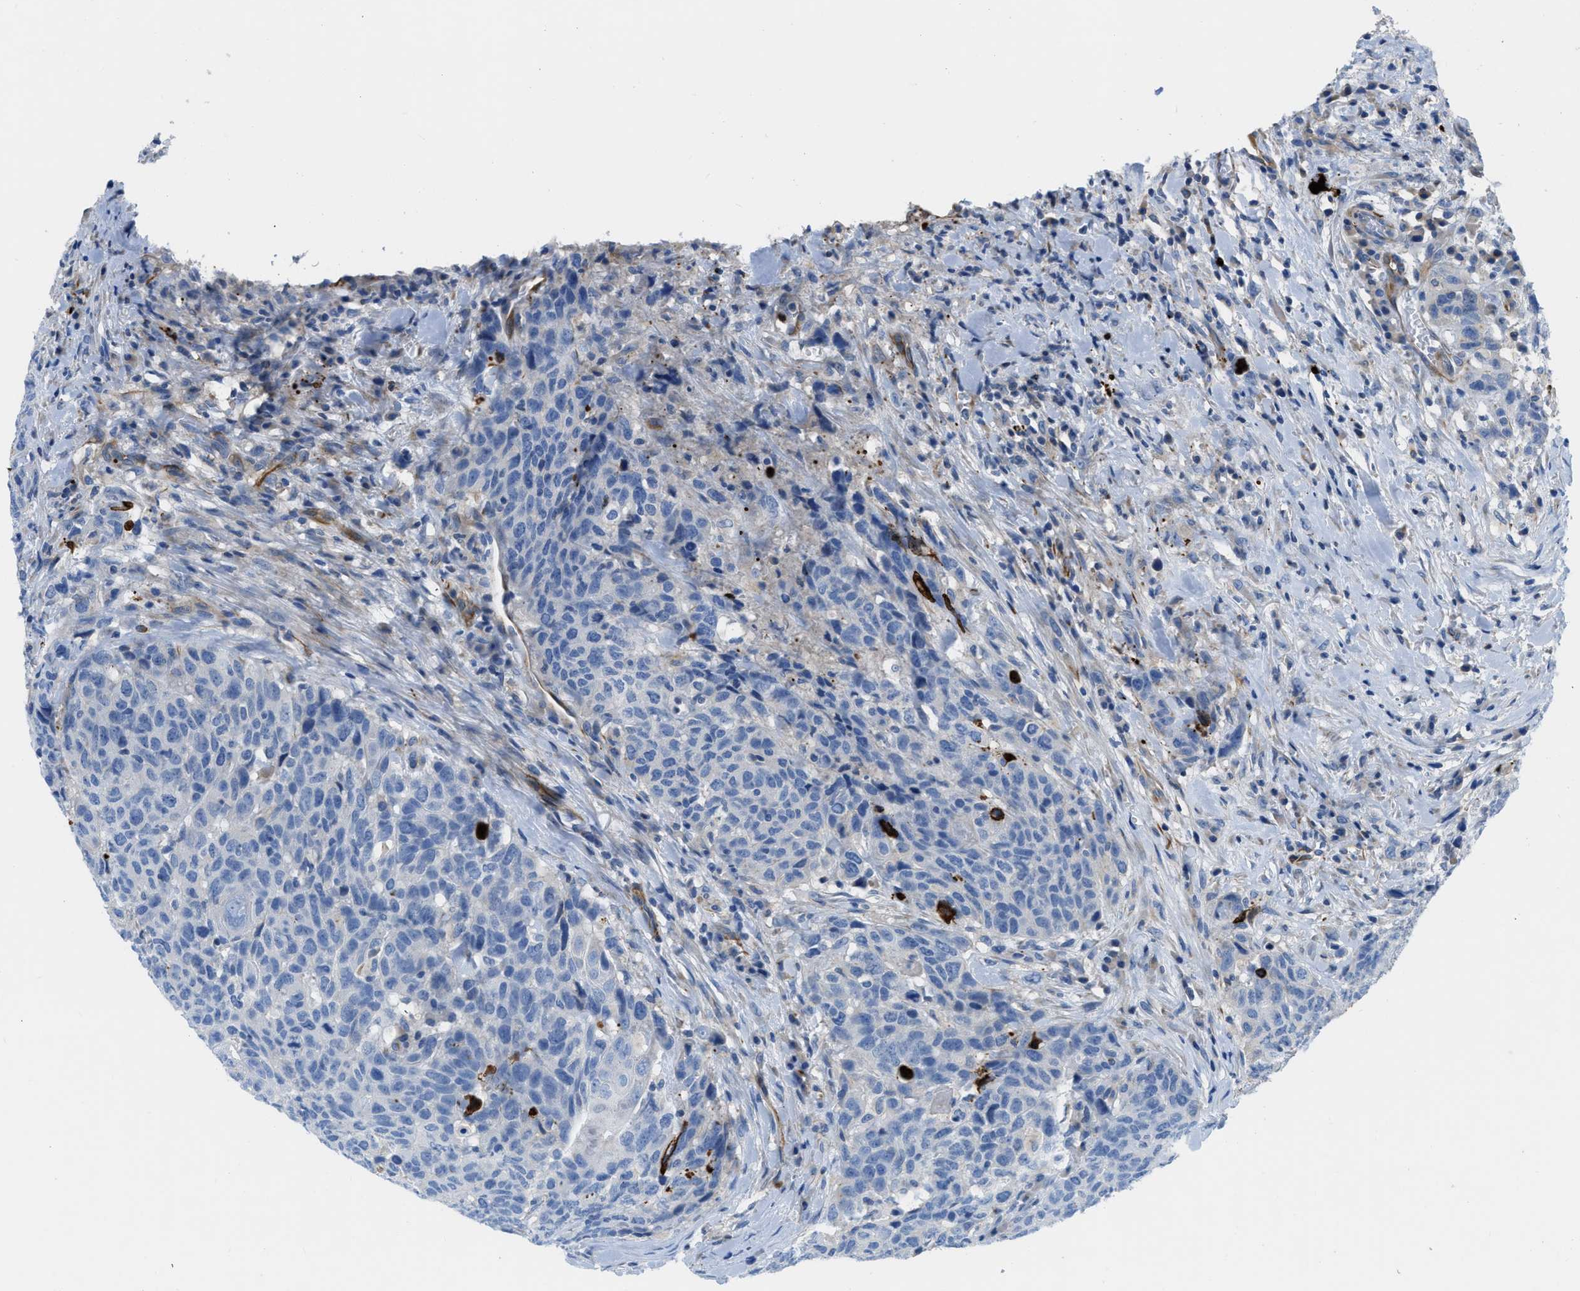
{"staining": {"intensity": "negative", "quantity": "none", "location": "none"}, "tissue": "head and neck cancer", "cell_type": "Tumor cells", "image_type": "cancer", "snomed": [{"axis": "morphology", "description": "Squamous cell carcinoma, NOS"}, {"axis": "topography", "description": "Head-Neck"}], "caption": "Immunohistochemistry (IHC) image of neoplastic tissue: human squamous cell carcinoma (head and neck) stained with DAB reveals no significant protein positivity in tumor cells.", "gene": "XCR1", "patient": {"sex": "male", "age": 66}}